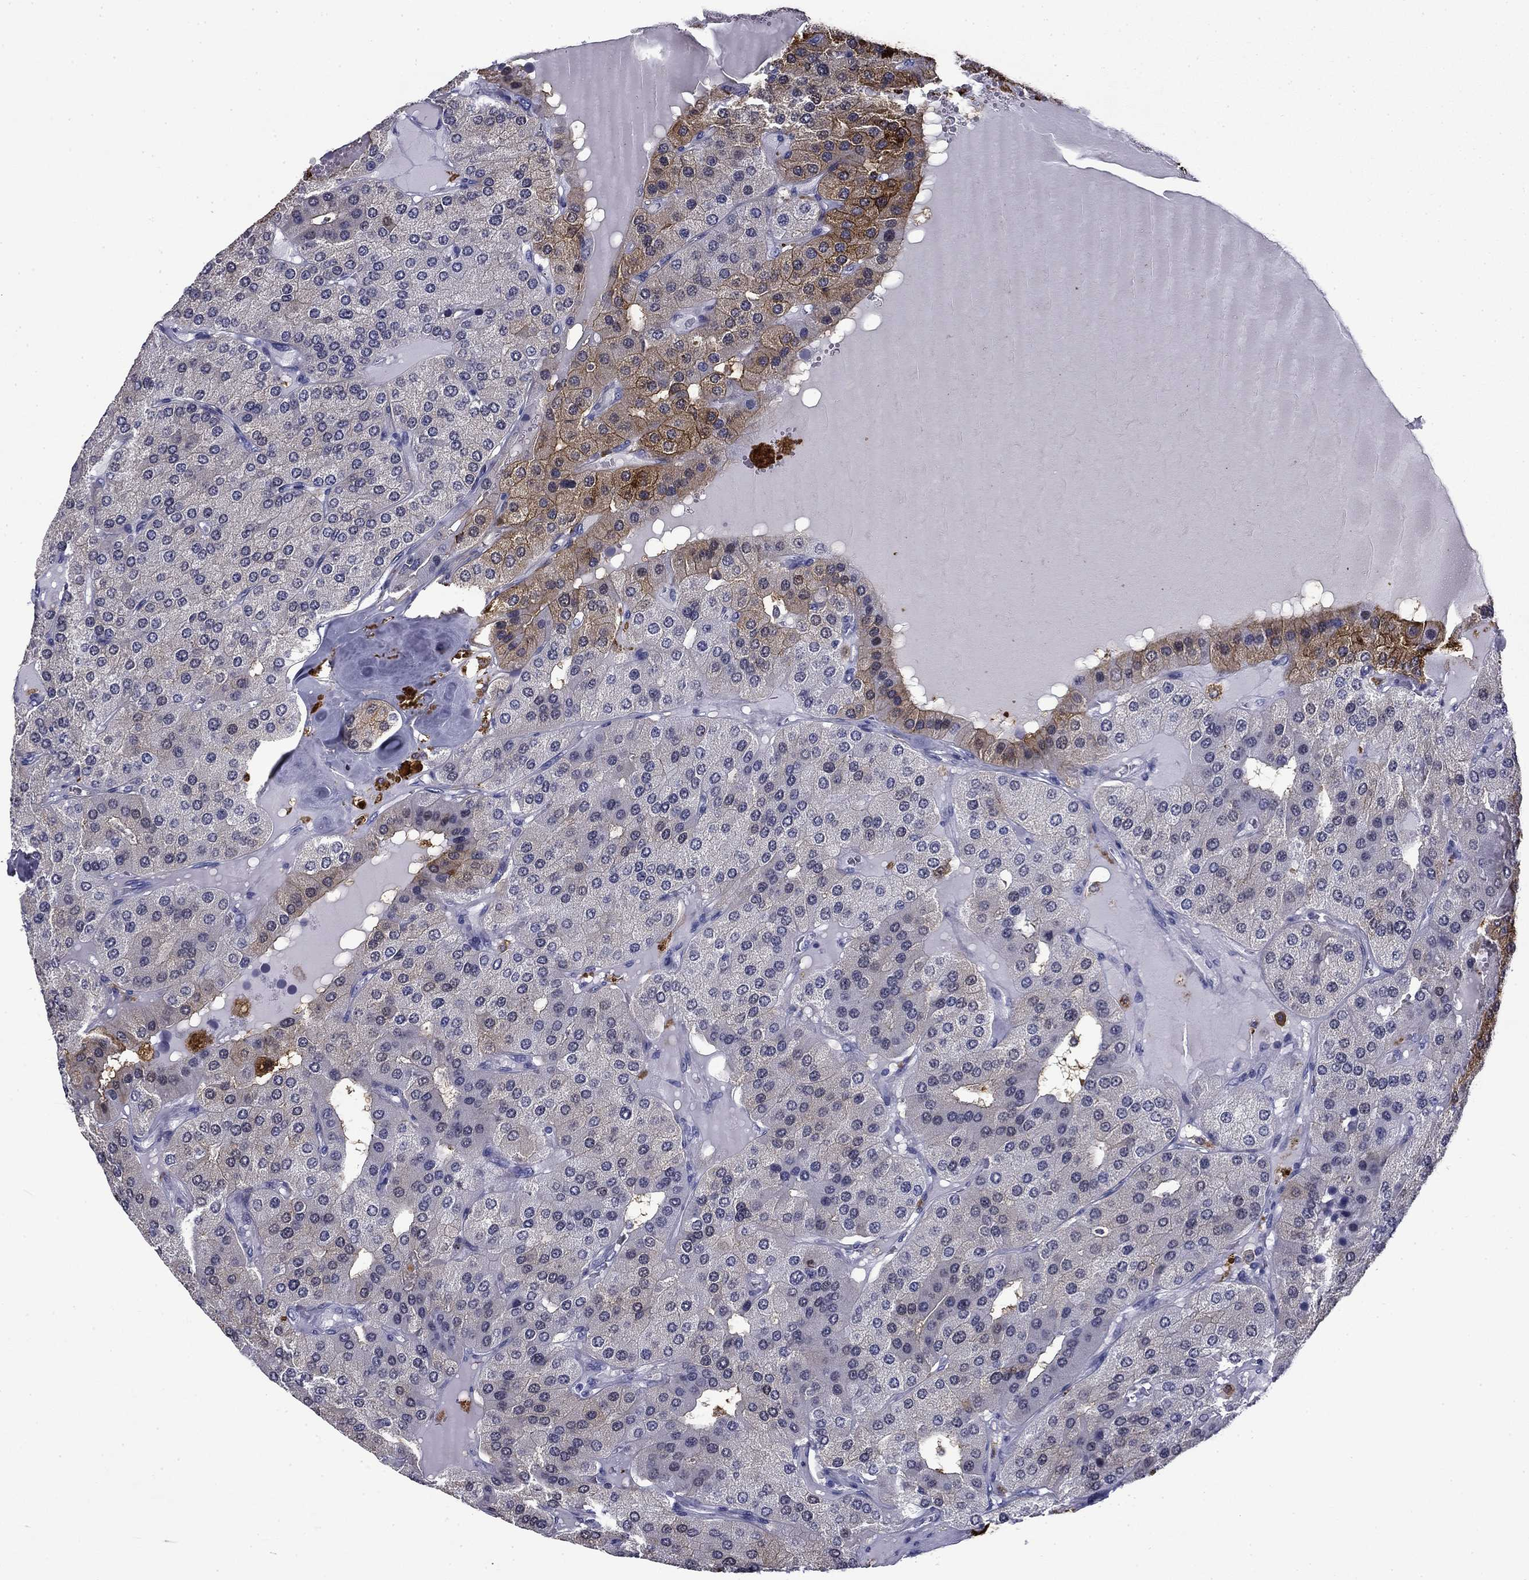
{"staining": {"intensity": "moderate", "quantity": "<25%", "location": "cytoplasmic/membranous"}, "tissue": "parathyroid gland", "cell_type": "Glandular cells", "image_type": "normal", "snomed": [{"axis": "morphology", "description": "Normal tissue, NOS"}, {"axis": "morphology", "description": "Adenoma, NOS"}, {"axis": "topography", "description": "Parathyroid gland"}], "caption": "High-magnification brightfield microscopy of normal parathyroid gland stained with DAB (3,3'-diaminobenzidine) (brown) and counterstained with hematoxylin (blue). glandular cells exhibit moderate cytoplasmic/membranous positivity is identified in approximately<25% of cells.", "gene": "BCL2L14", "patient": {"sex": "female", "age": 86}}